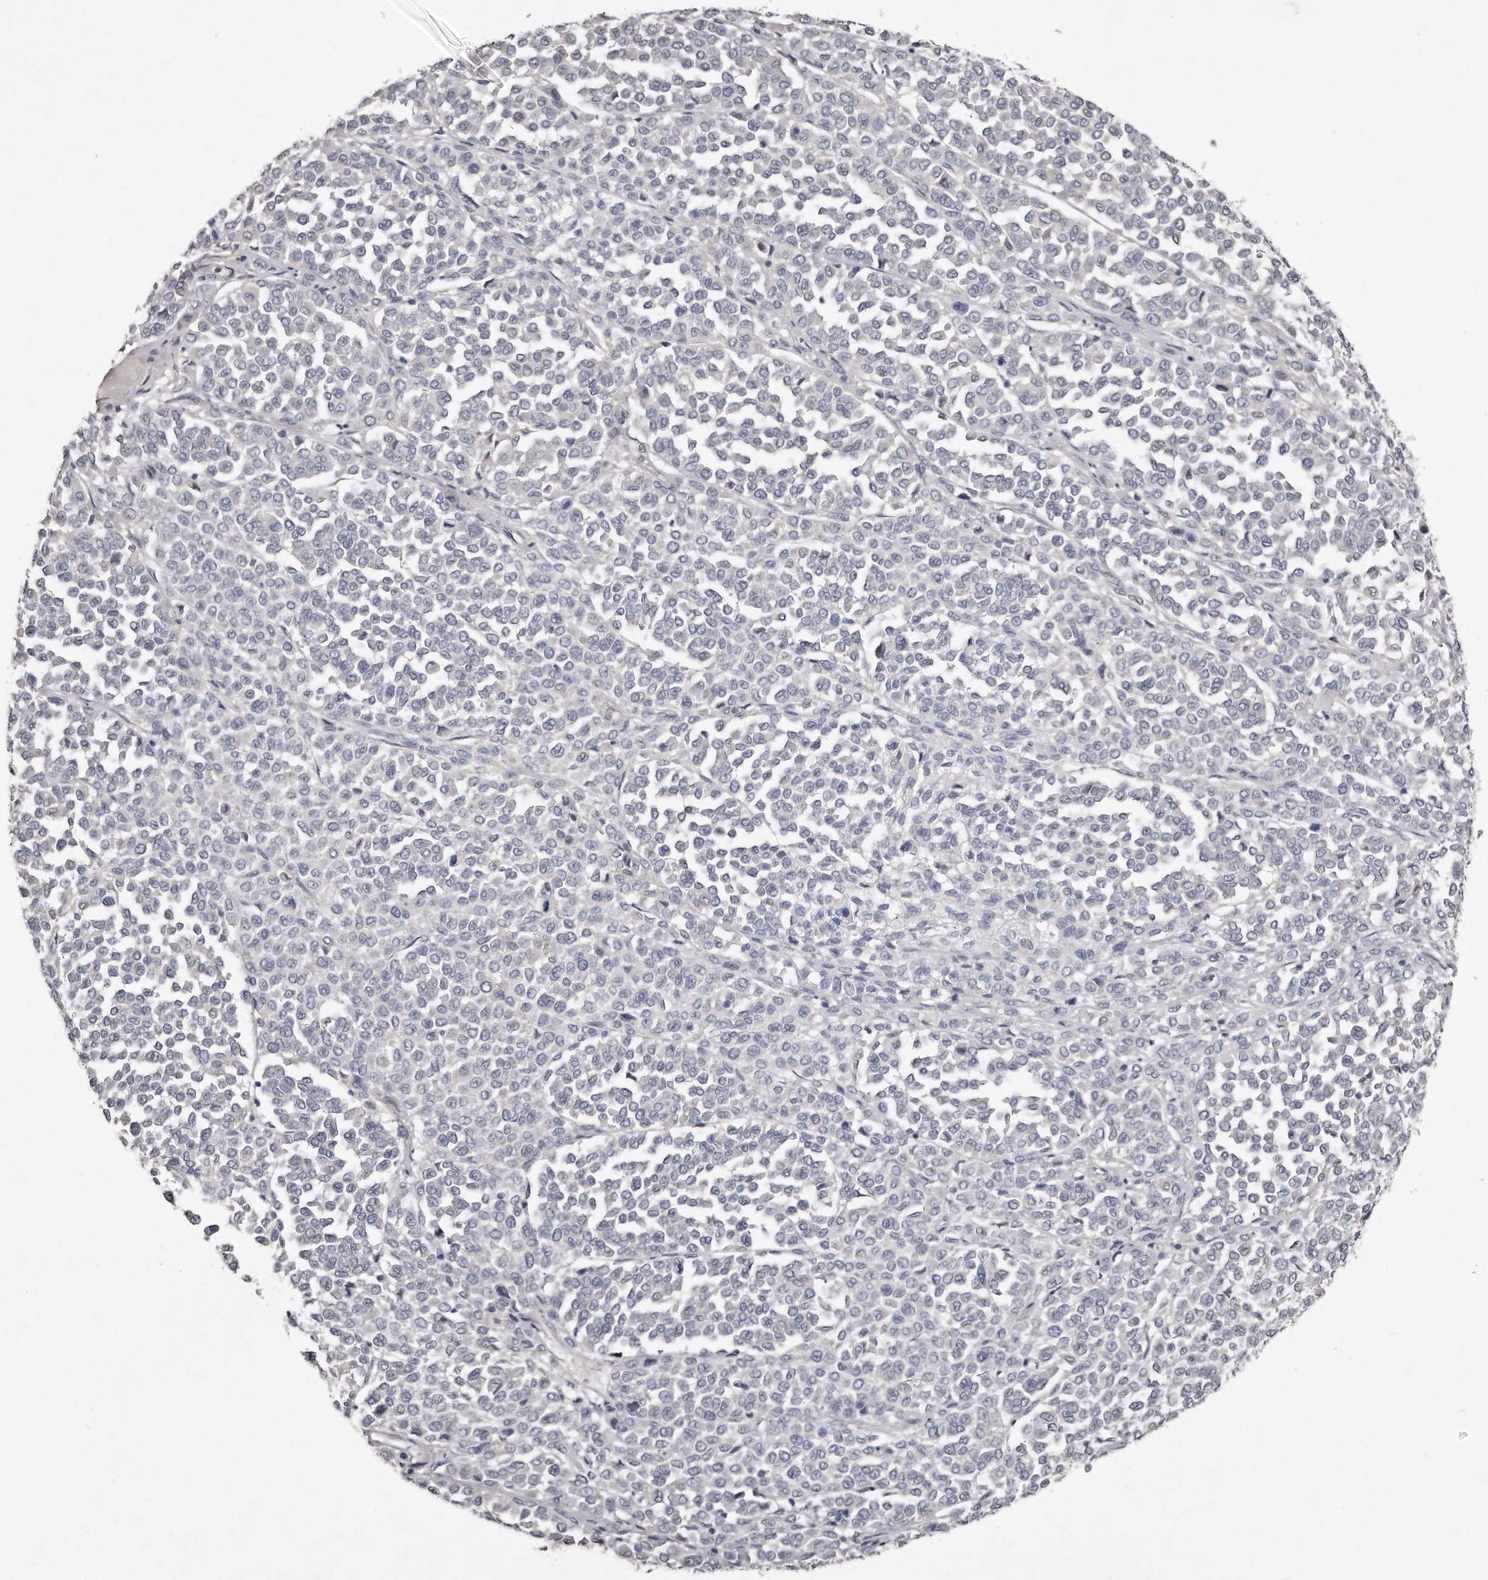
{"staining": {"intensity": "negative", "quantity": "none", "location": "none"}, "tissue": "melanoma", "cell_type": "Tumor cells", "image_type": "cancer", "snomed": [{"axis": "morphology", "description": "Malignant melanoma, Metastatic site"}, {"axis": "topography", "description": "Pancreas"}], "caption": "DAB immunohistochemical staining of malignant melanoma (metastatic site) demonstrates no significant positivity in tumor cells. The staining was performed using DAB to visualize the protein expression in brown, while the nuclei were stained in blue with hematoxylin (Magnification: 20x).", "gene": "LMOD1", "patient": {"sex": "female", "age": 30}}